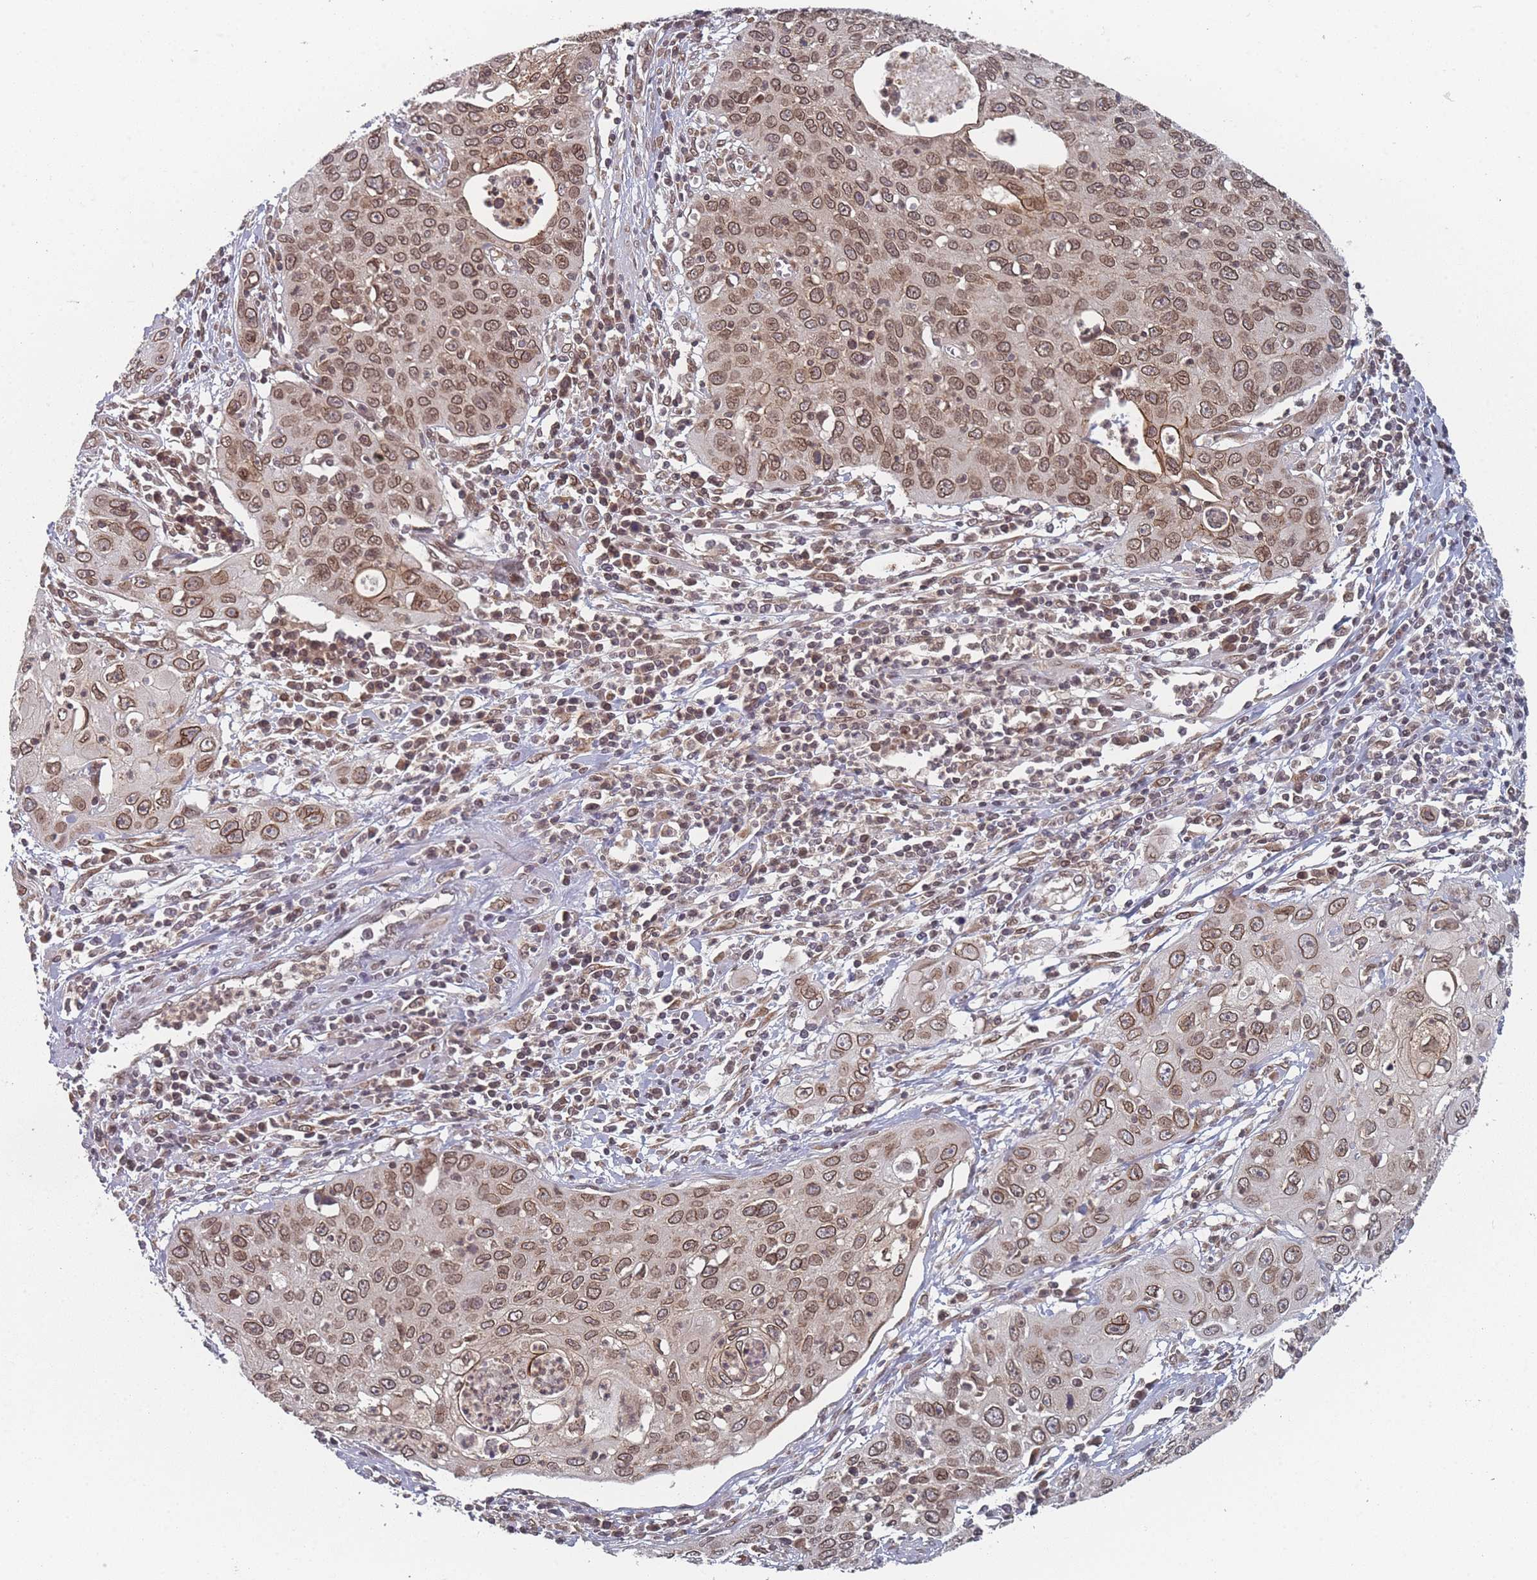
{"staining": {"intensity": "moderate", "quantity": ">75%", "location": "cytoplasmic/membranous,nuclear"}, "tissue": "cervical cancer", "cell_type": "Tumor cells", "image_type": "cancer", "snomed": [{"axis": "morphology", "description": "Squamous cell carcinoma, NOS"}, {"axis": "topography", "description": "Cervix"}], "caption": "A micrograph of human squamous cell carcinoma (cervical) stained for a protein shows moderate cytoplasmic/membranous and nuclear brown staining in tumor cells.", "gene": "TBC1D25", "patient": {"sex": "female", "age": 36}}